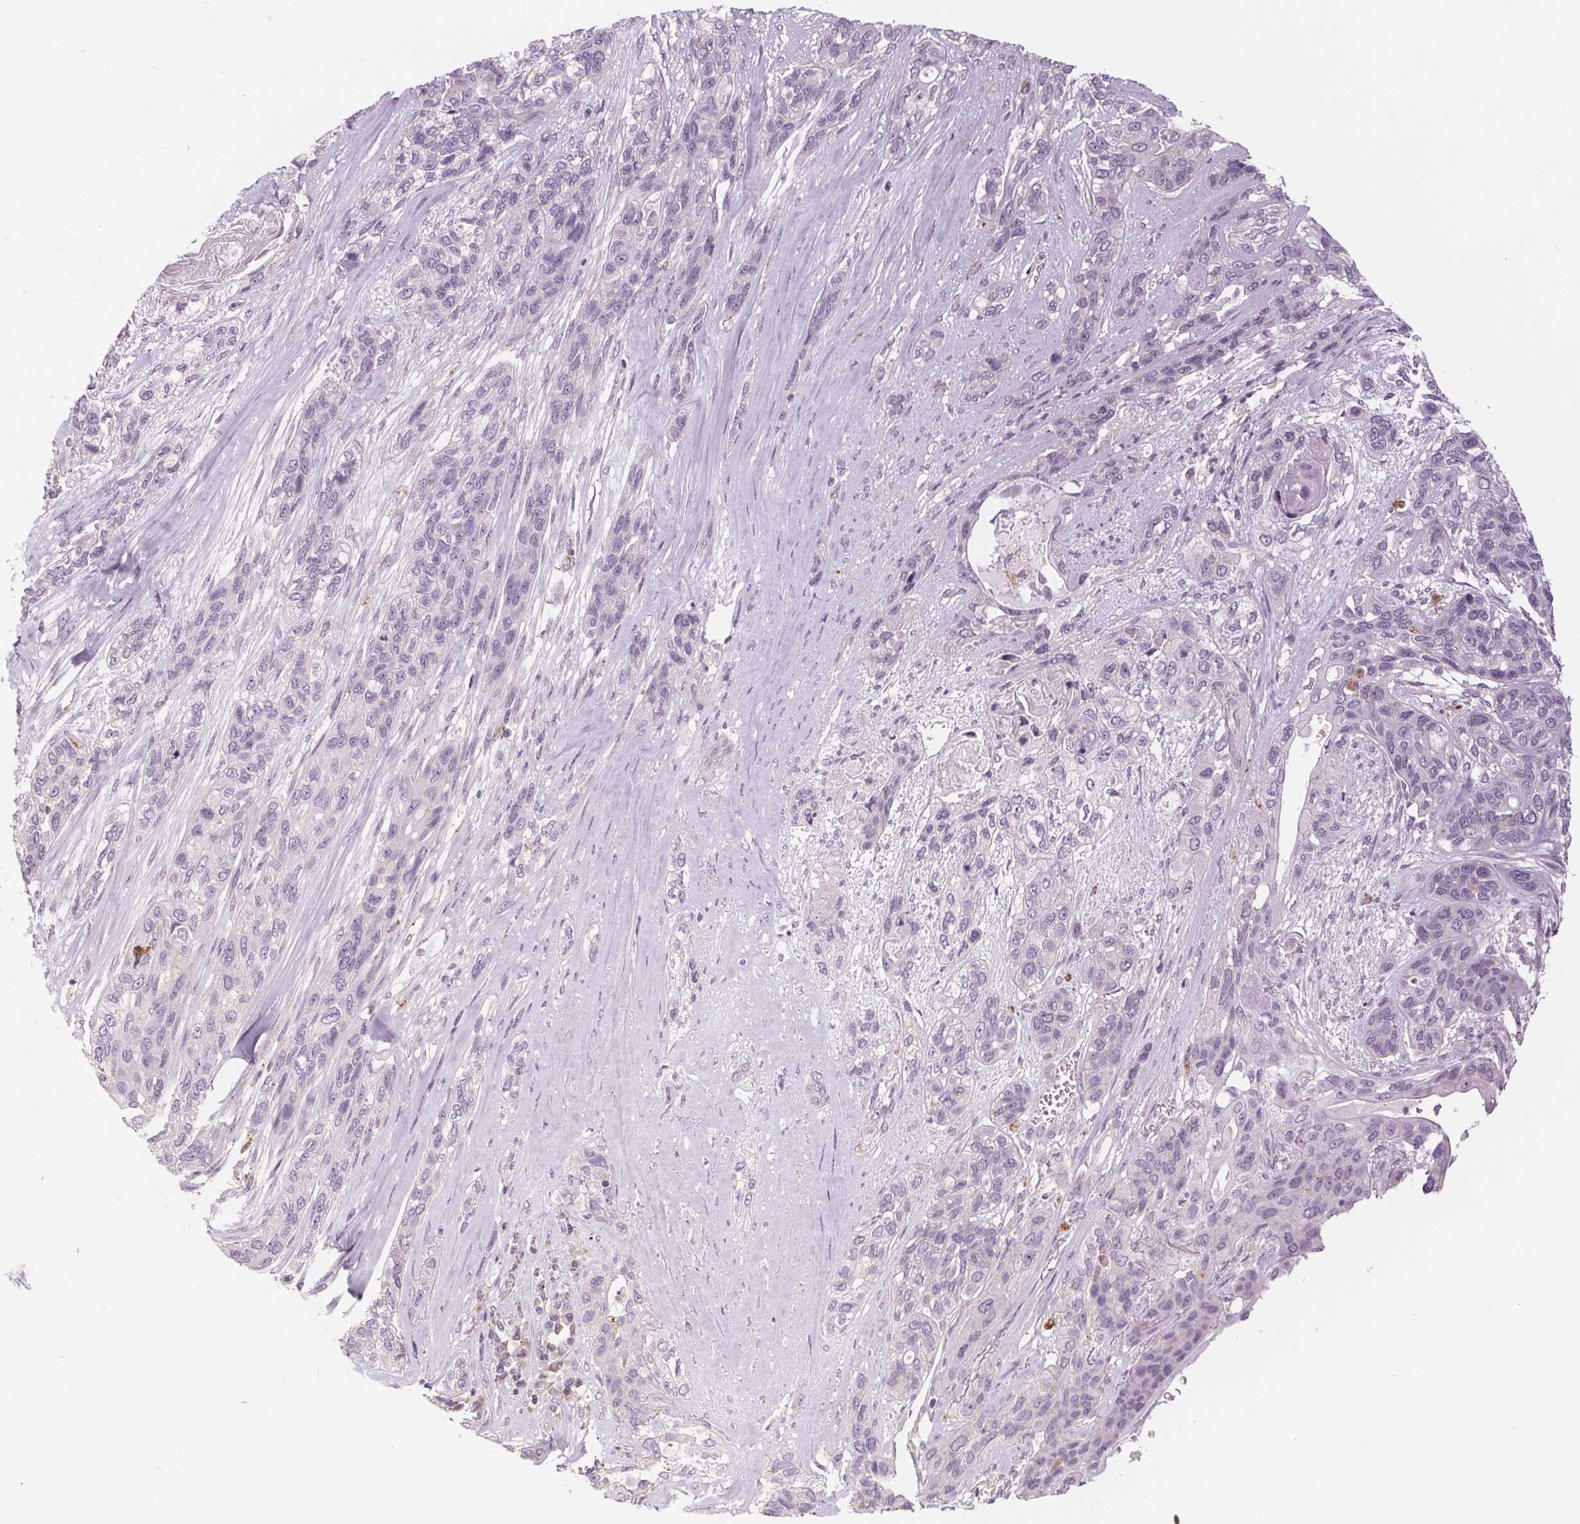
{"staining": {"intensity": "negative", "quantity": "none", "location": "none"}, "tissue": "lung cancer", "cell_type": "Tumor cells", "image_type": "cancer", "snomed": [{"axis": "morphology", "description": "Squamous cell carcinoma, NOS"}, {"axis": "topography", "description": "Lung"}], "caption": "The immunohistochemistry (IHC) image has no significant expression in tumor cells of squamous cell carcinoma (lung) tissue. The staining is performed using DAB (3,3'-diaminobenzidine) brown chromogen with nuclei counter-stained in using hematoxylin.", "gene": "SAMD5", "patient": {"sex": "female", "age": 70}}